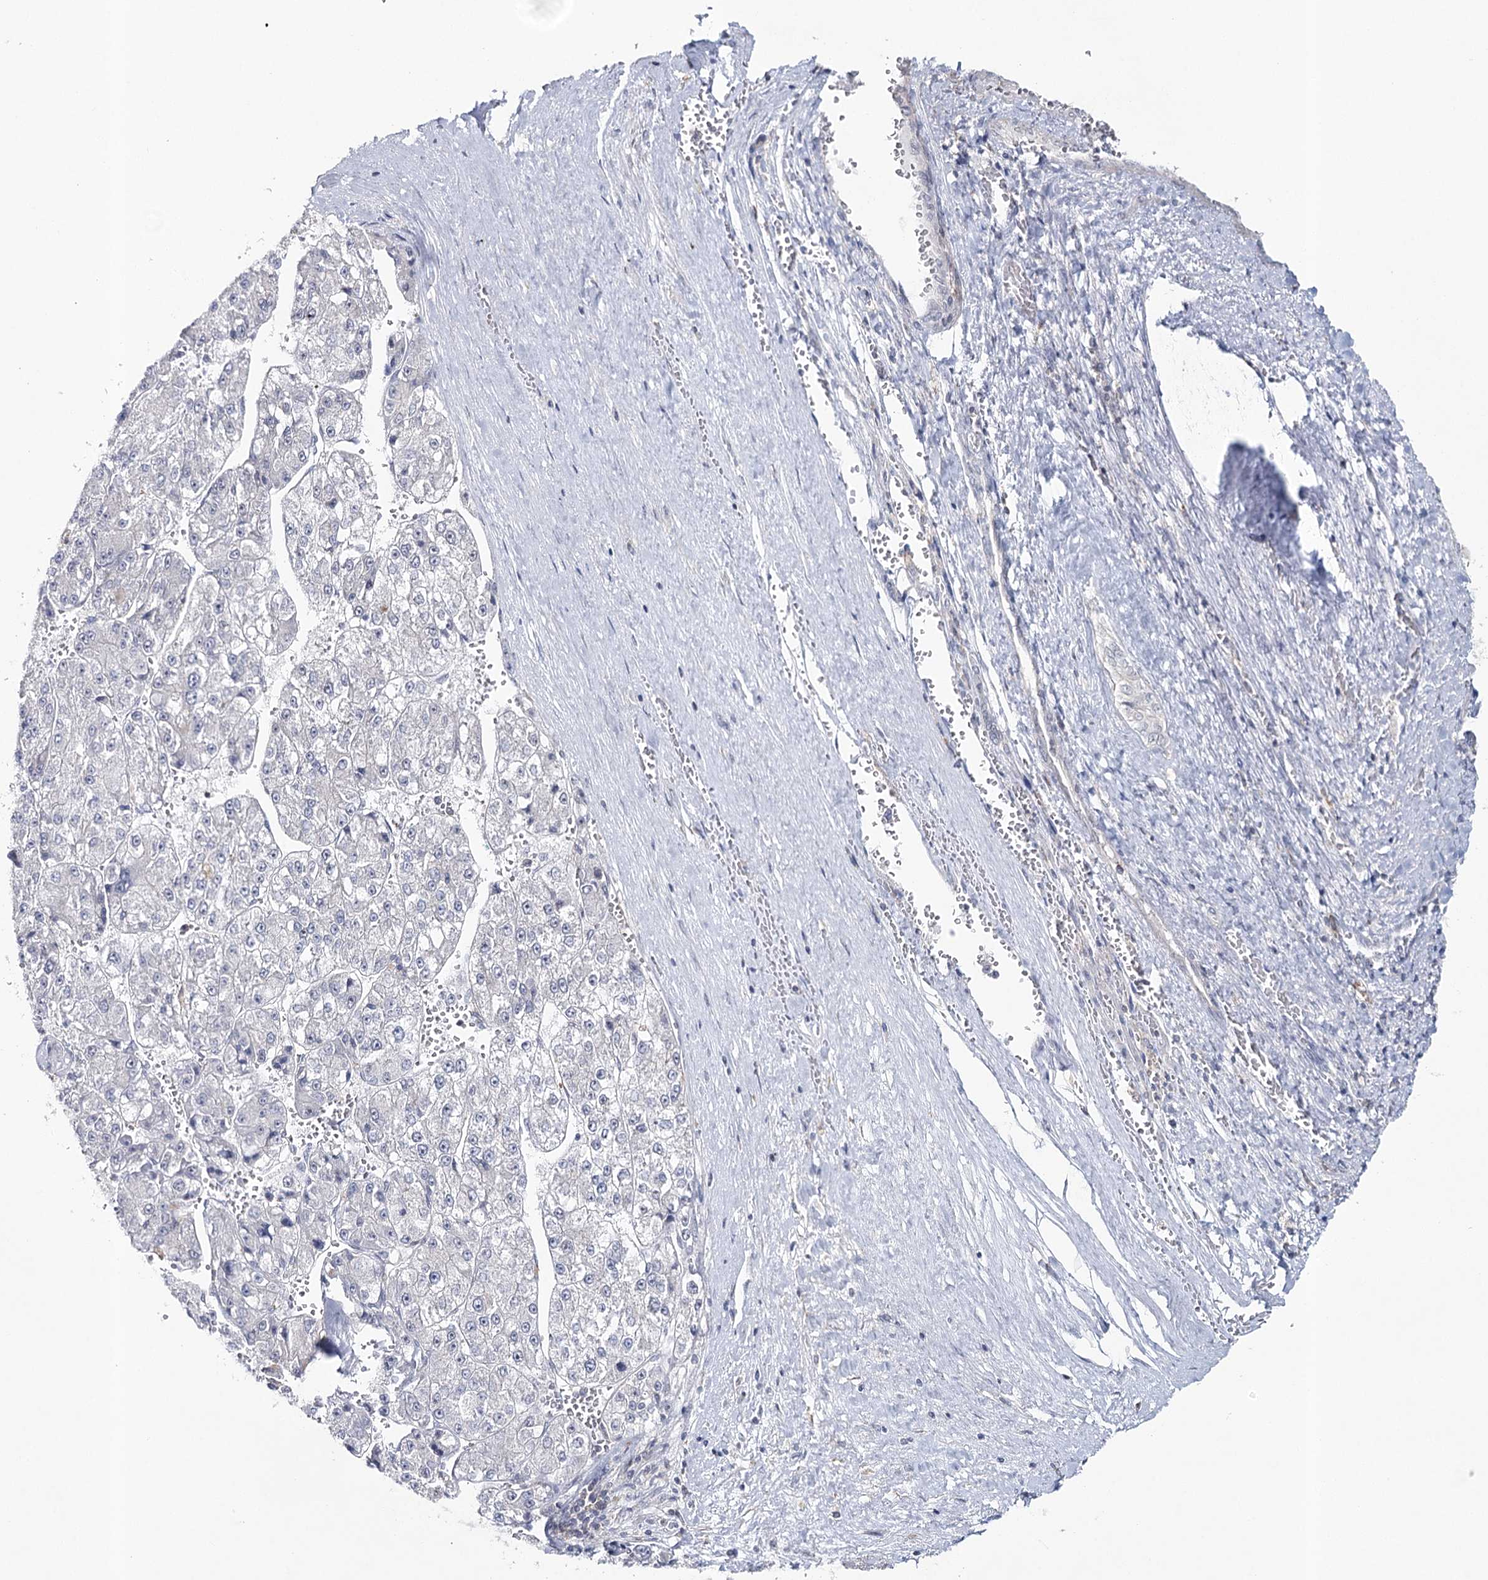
{"staining": {"intensity": "negative", "quantity": "none", "location": "none"}, "tissue": "liver cancer", "cell_type": "Tumor cells", "image_type": "cancer", "snomed": [{"axis": "morphology", "description": "Carcinoma, Hepatocellular, NOS"}, {"axis": "topography", "description": "Liver"}], "caption": "Photomicrograph shows no significant protein positivity in tumor cells of hepatocellular carcinoma (liver).", "gene": "ZC3H8", "patient": {"sex": "female", "age": 73}}